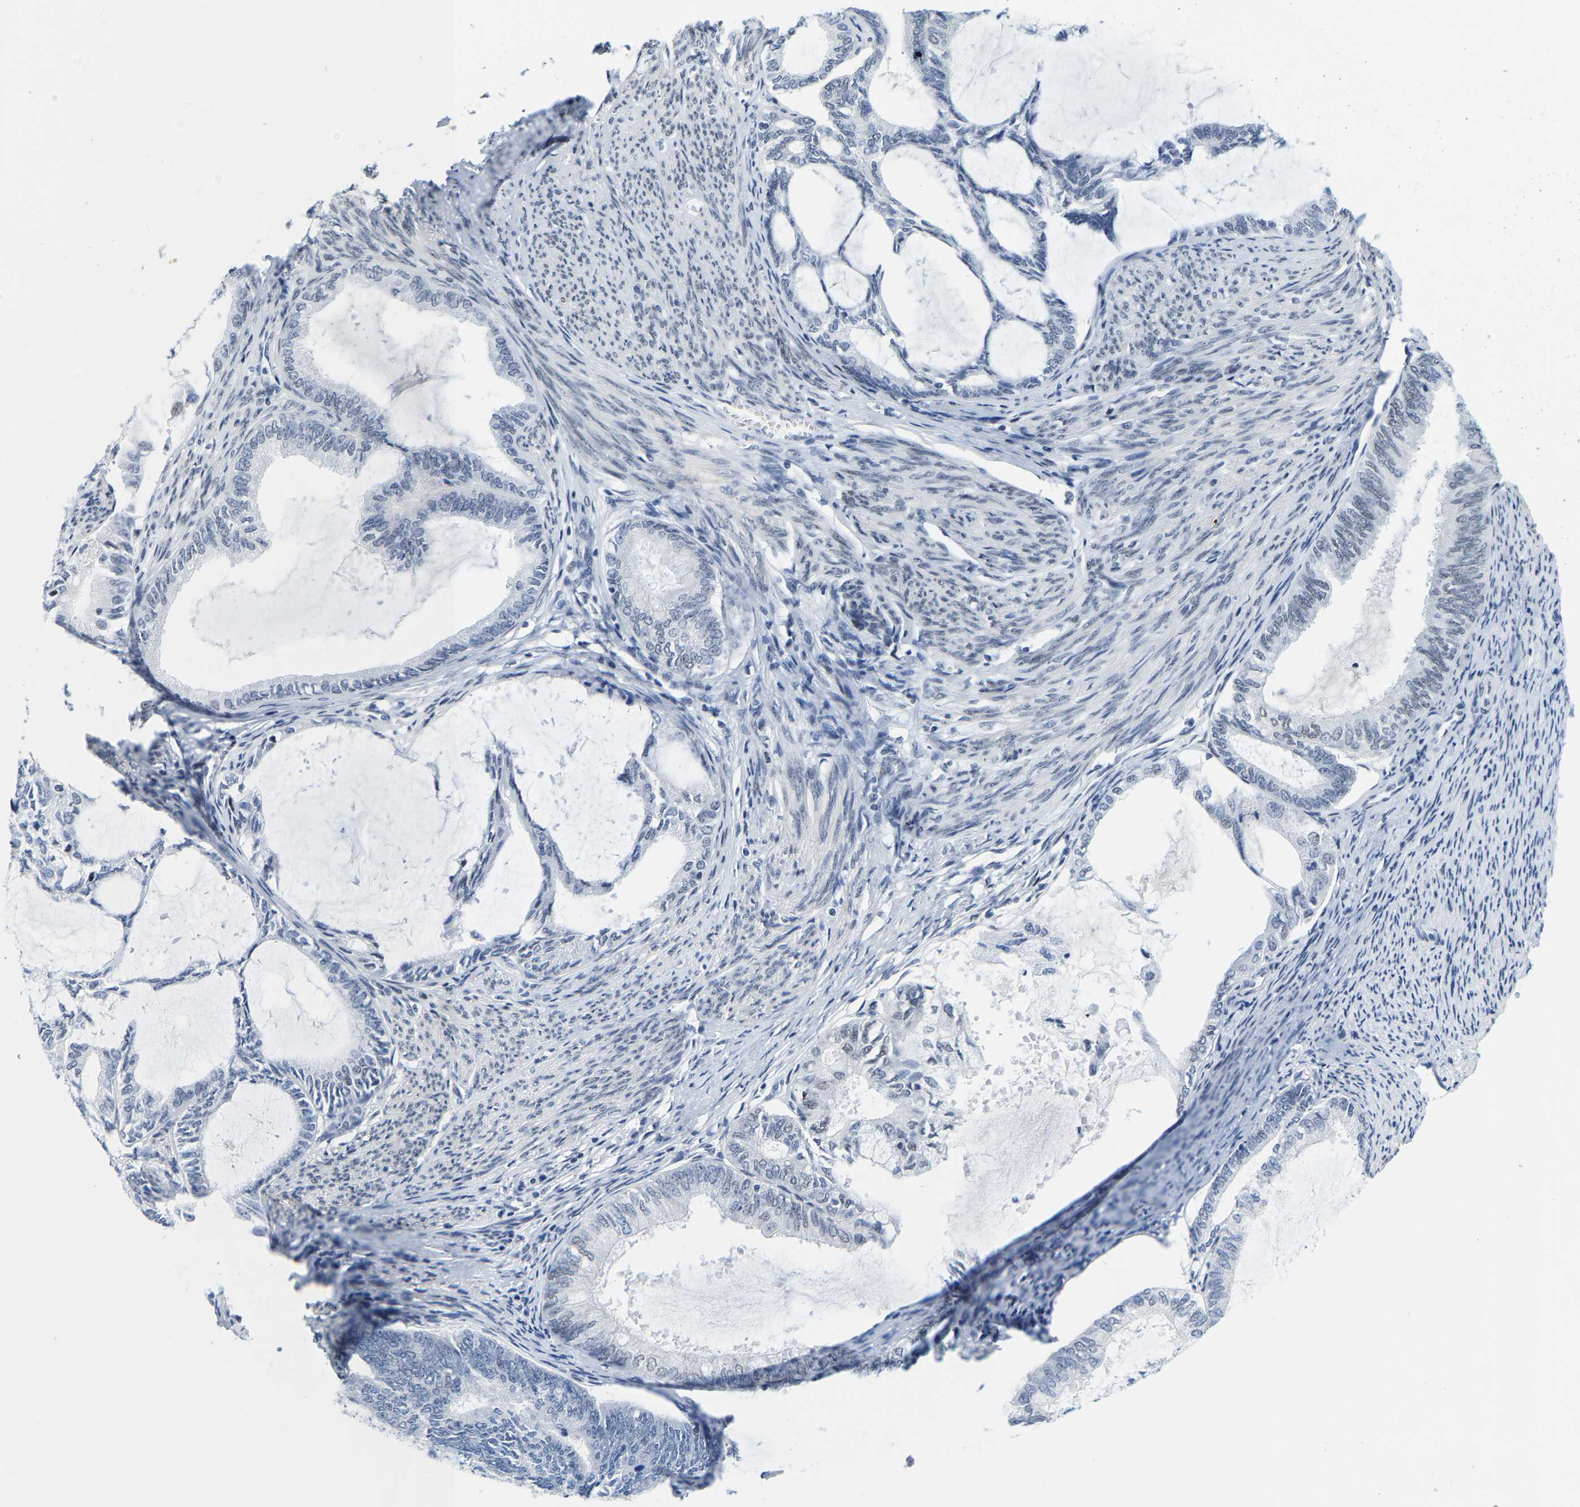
{"staining": {"intensity": "negative", "quantity": "none", "location": "none"}, "tissue": "endometrial cancer", "cell_type": "Tumor cells", "image_type": "cancer", "snomed": [{"axis": "morphology", "description": "Adenocarcinoma, NOS"}, {"axis": "topography", "description": "Endometrium"}], "caption": "DAB (3,3'-diaminobenzidine) immunohistochemical staining of endometrial cancer exhibits no significant positivity in tumor cells. (DAB (3,3'-diaminobenzidine) immunohistochemistry (IHC) visualized using brightfield microscopy, high magnification).", "gene": "SETD1B", "patient": {"sex": "female", "age": 86}}